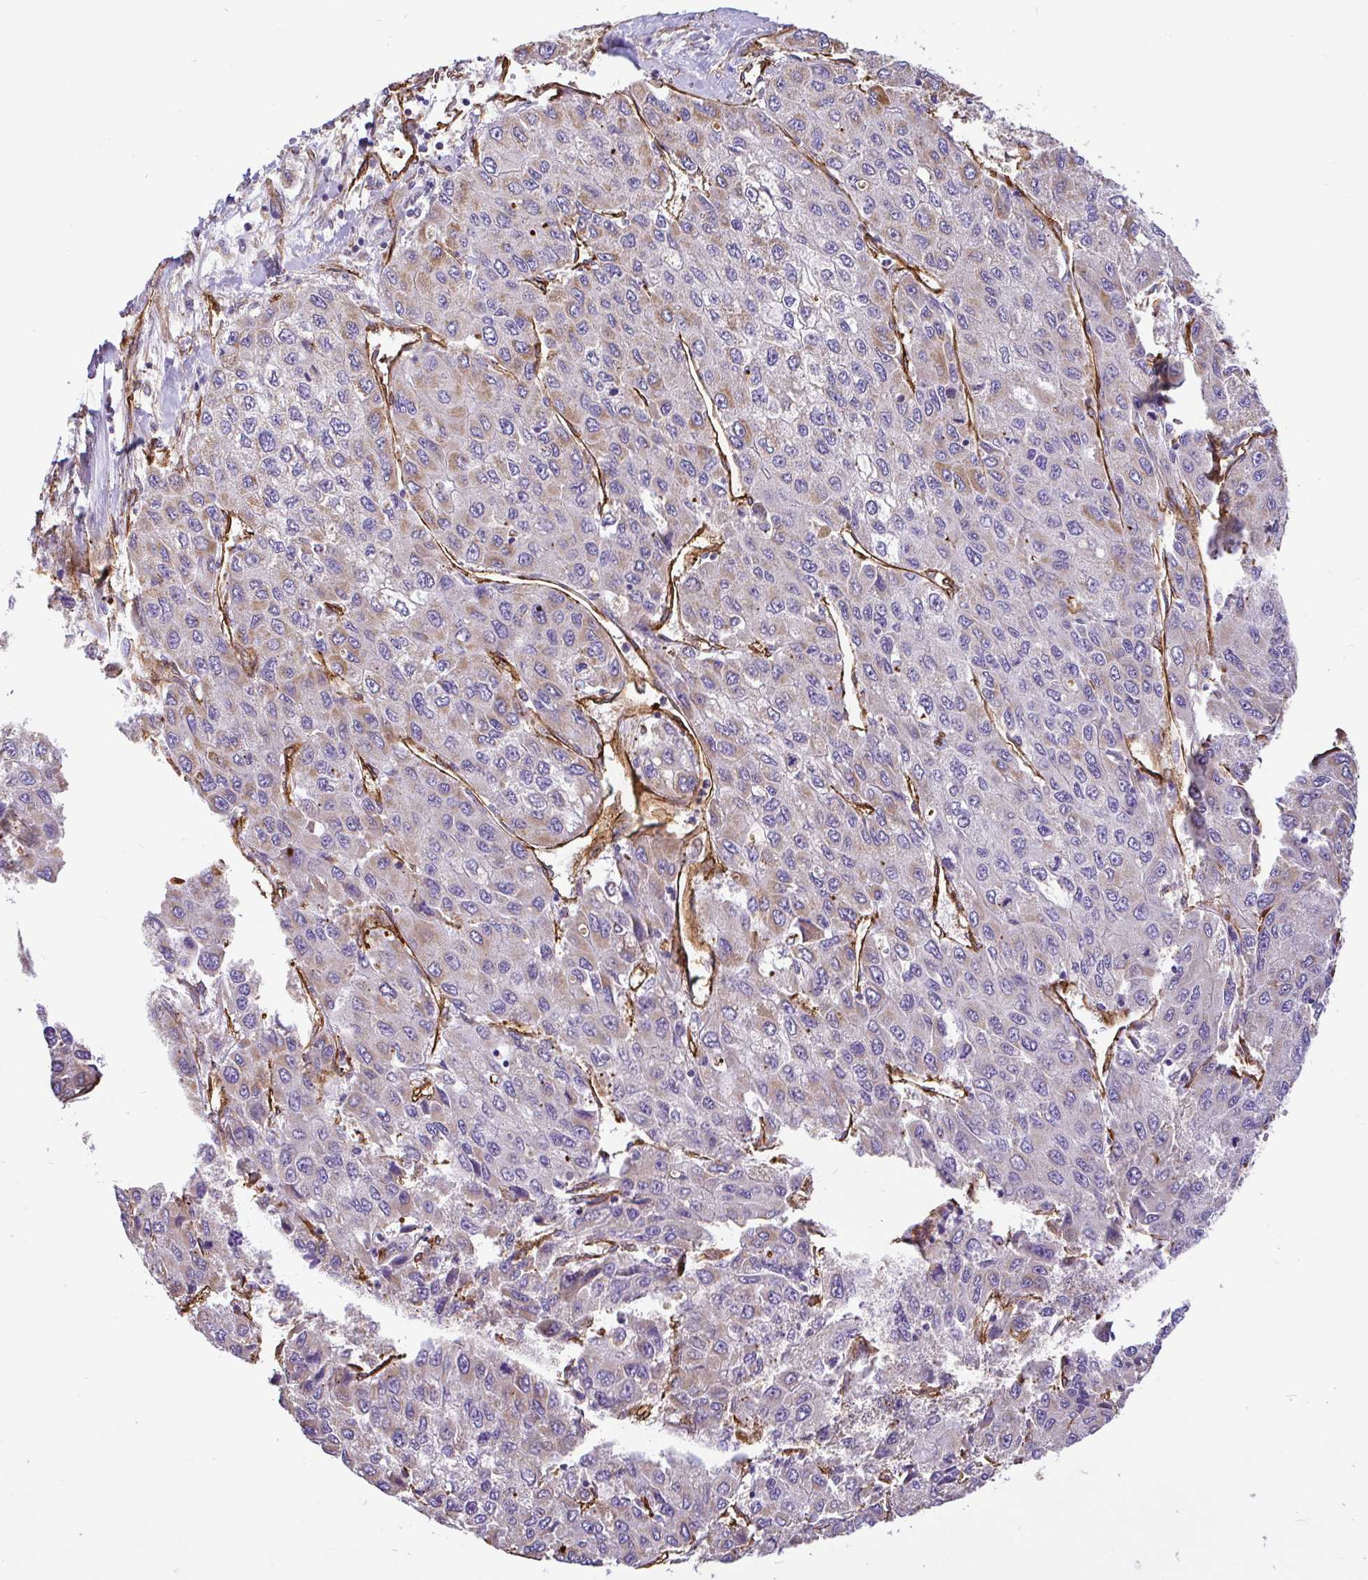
{"staining": {"intensity": "moderate", "quantity": "<25%", "location": "cytoplasmic/membranous"}, "tissue": "liver cancer", "cell_type": "Tumor cells", "image_type": "cancer", "snomed": [{"axis": "morphology", "description": "Carcinoma, Hepatocellular, NOS"}, {"axis": "topography", "description": "Liver"}], "caption": "Brown immunohistochemical staining in human liver cancer demonstrates moderate cytoplasmic/membranous positivity in approximately <25% of tumor cells.", "gene": "PTPRK", "patient": {"sex": "female", "age": 66}}